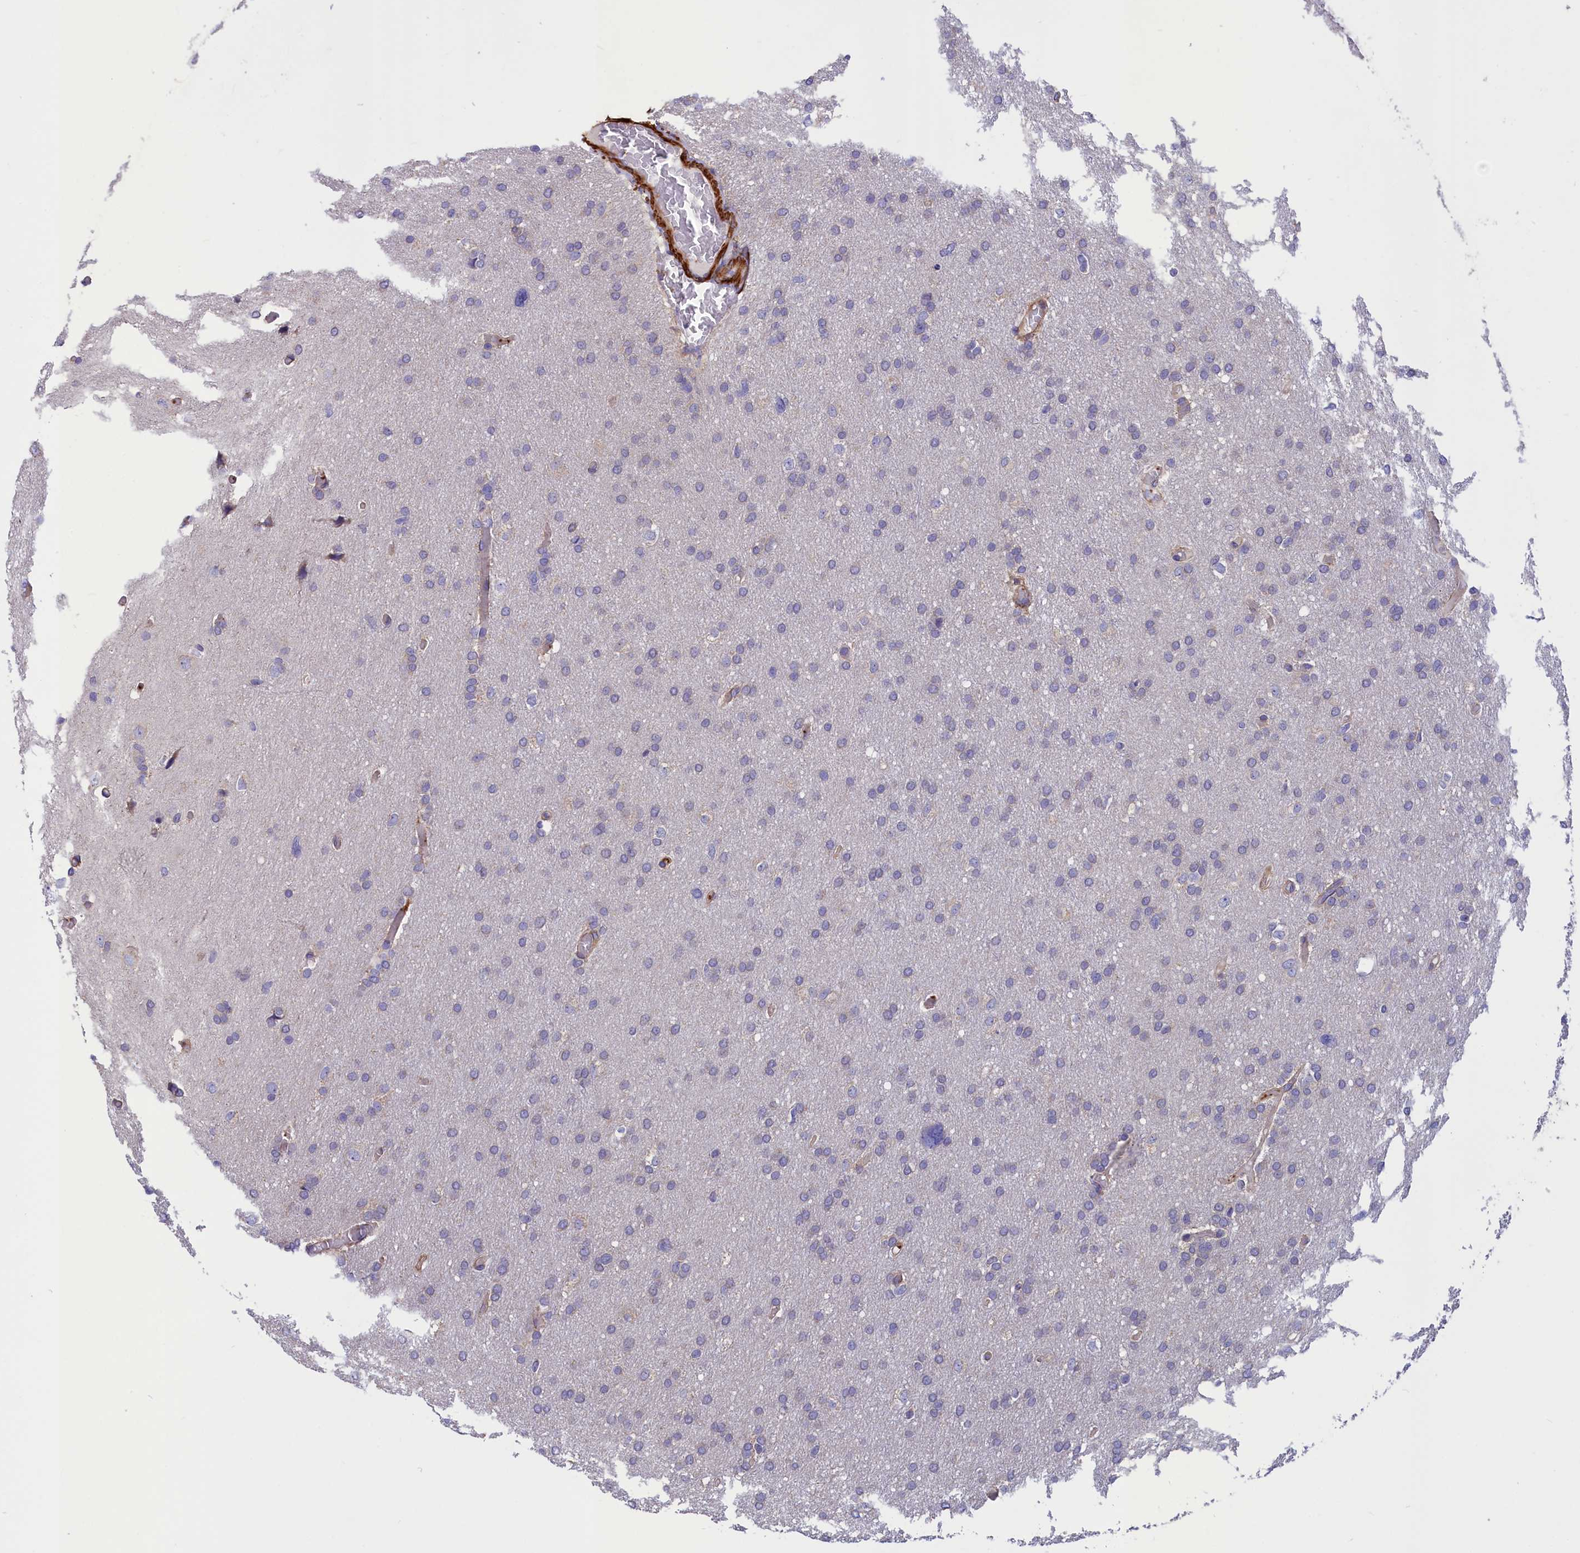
{"staining": {"intensity": "negative", "quantity": "none", "location": "none"}, "tissue": "glioma", "cell_type": "Tumor cells", "image_type": "cancer", "snomed": [{"axis": "morphology", "description": "Glioma, malignant, High grade"}, {"axis": "topography", "description": "Cerebral cortex"}], "caption": "This micrograph is of high-grade glioma (malignant) stained with IHC to label a protein in brown with the nuclei are counter-stained blue. There is no expression in tumor cells.", "gene": "AMDHD2", "patient": {"sex": "female", "age": 36}}